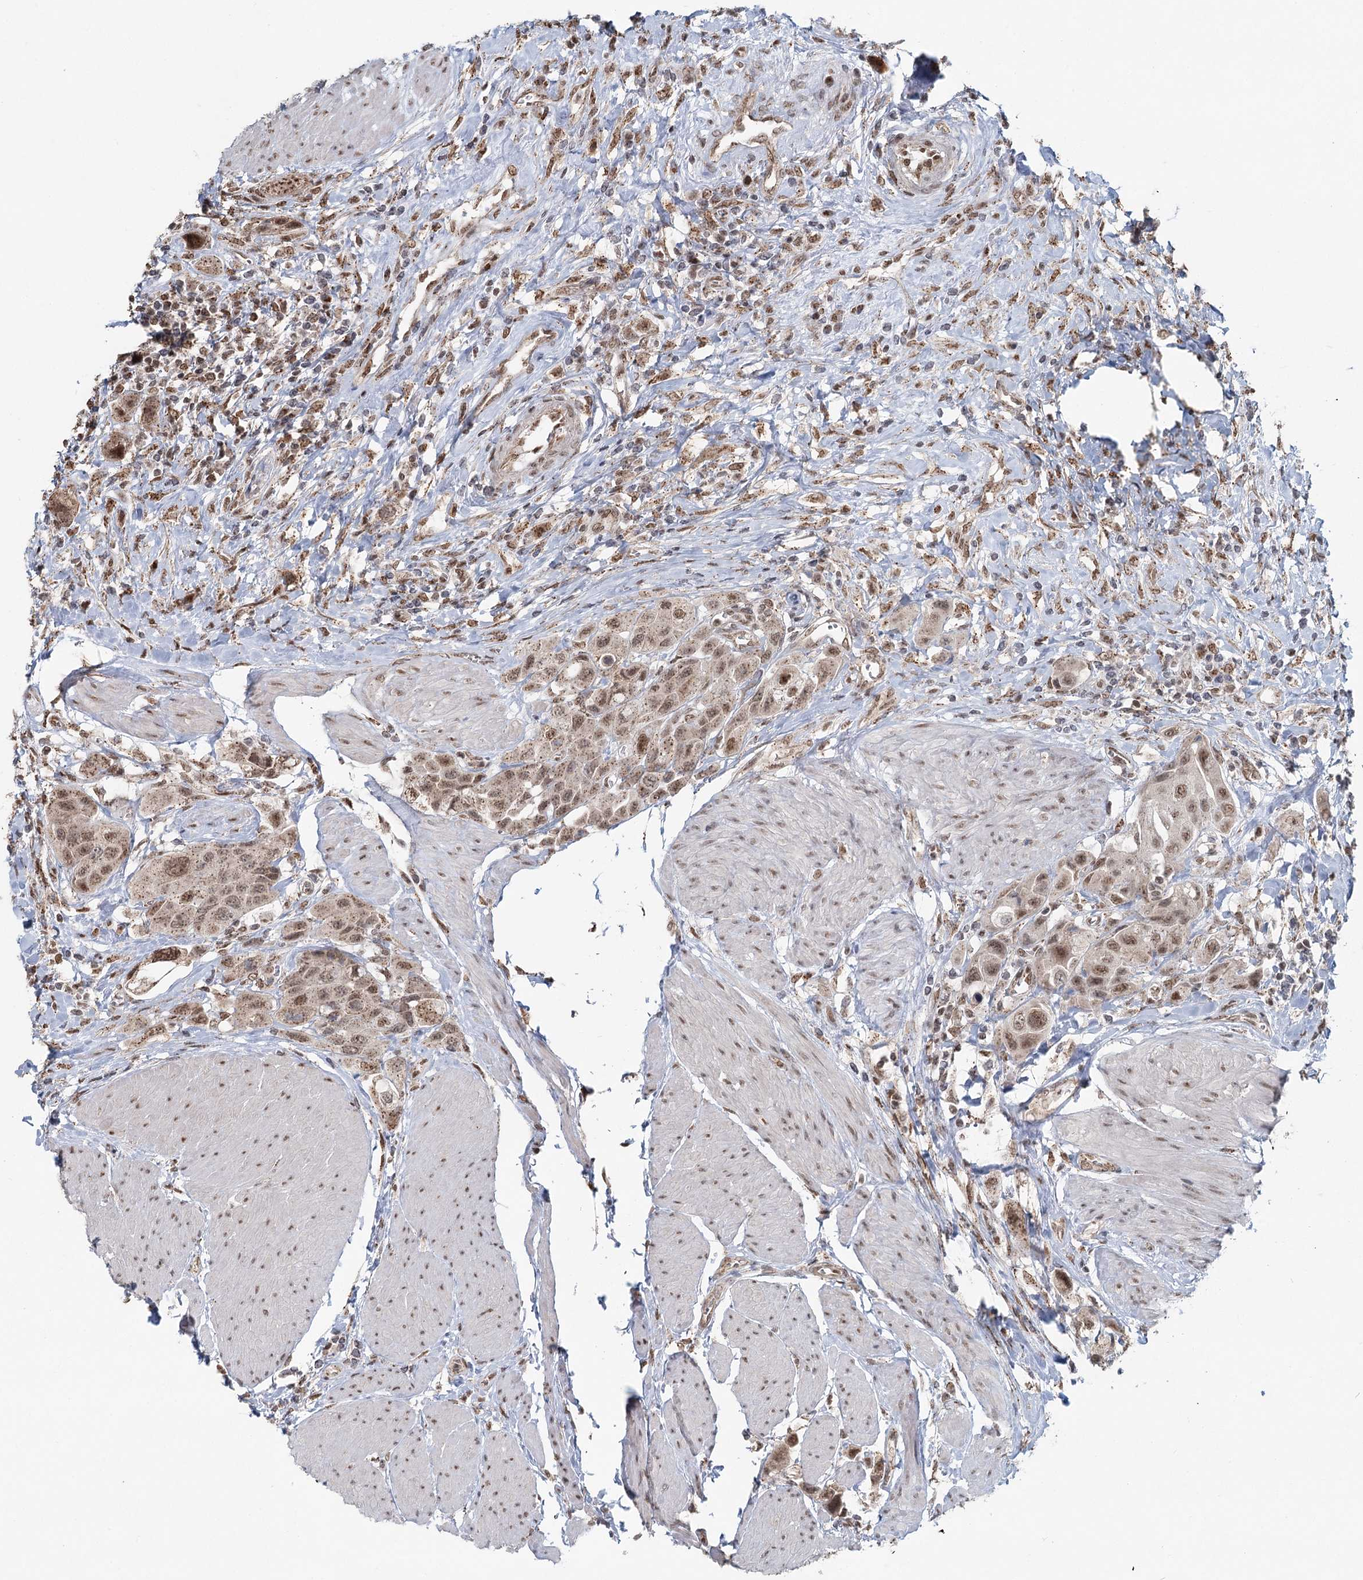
{"staining": {"intensity": "moderate", "quantity": ">75%", "location": "nuclear"}, "tissue": "urothelial cancer", "cell_type": "Tumor cells", "image_type": "cancer", "snomed": [{"axis": "morphology", "description": "Urothelial carcinoma, High grade"}, {"axis": "topography", "description": "Urinary bladder"}], "caption": "Protein analysis of high-grade urothelial carcinoma tissue displays moderate nuclear staining in approximately >75% of tumor cells.", "gene": "GPALPP1", "patient": {"sex": "male", "age": 50}}